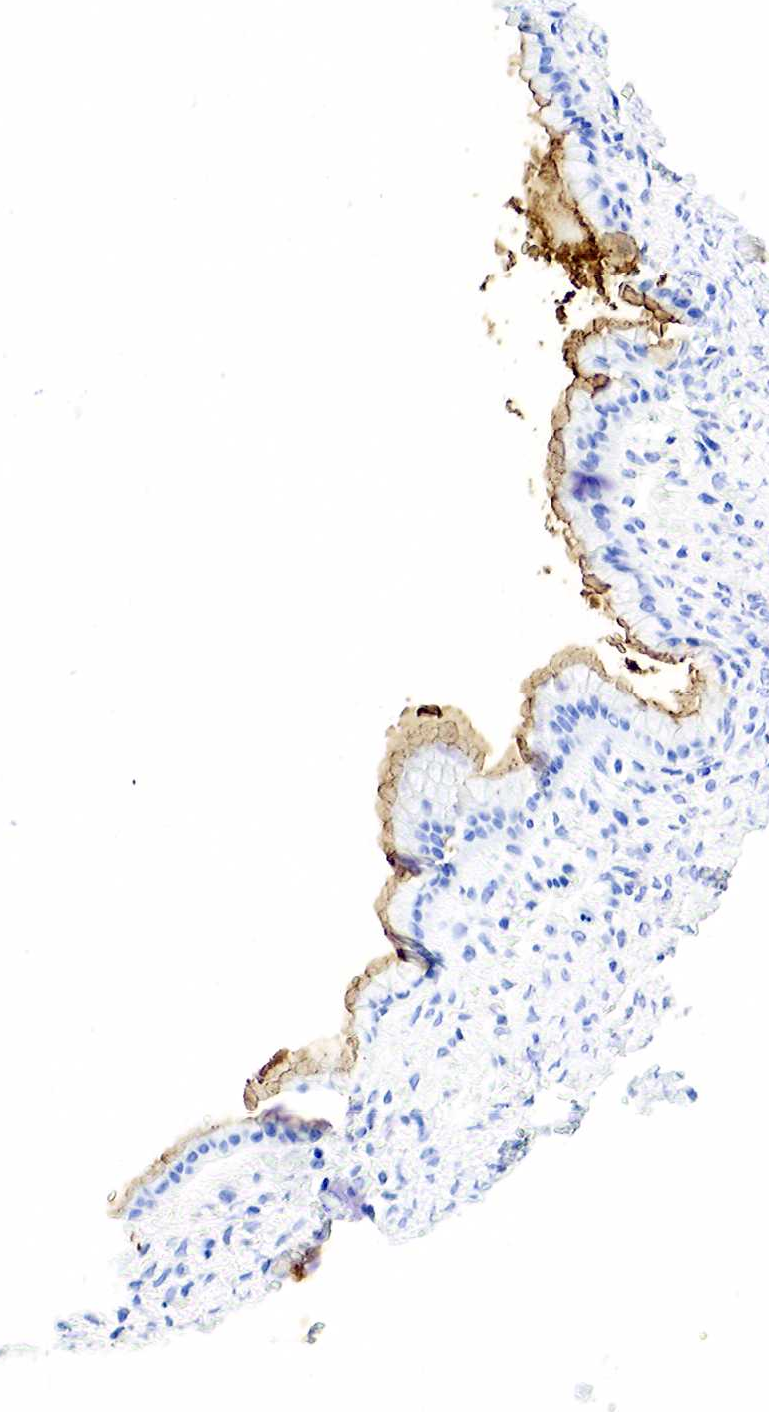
{"staining": {"intensity": "moderate", "quantity": ">75%", "location": "cytoplasmic/membranous"}, "tissue": "ovarian cancer", "cell_type": "Tumor cells", "image_type": "cancer", "snomed": [{"axis": "morphology", "description": "Cystadenocarcinoma, mucinous, NOS"}, {"axis": "topography", "description": "Ovary"}], "caption": "Immunohistochemical staining of ovarian cancer (mucinous cystadenocarcinoma) demonstrates medium levels of moderate cytoplasmic/membranous staining in about >75% of tumor cells.", "gene": "FUT4", "patient": {"sex": "female", "age": 25}}